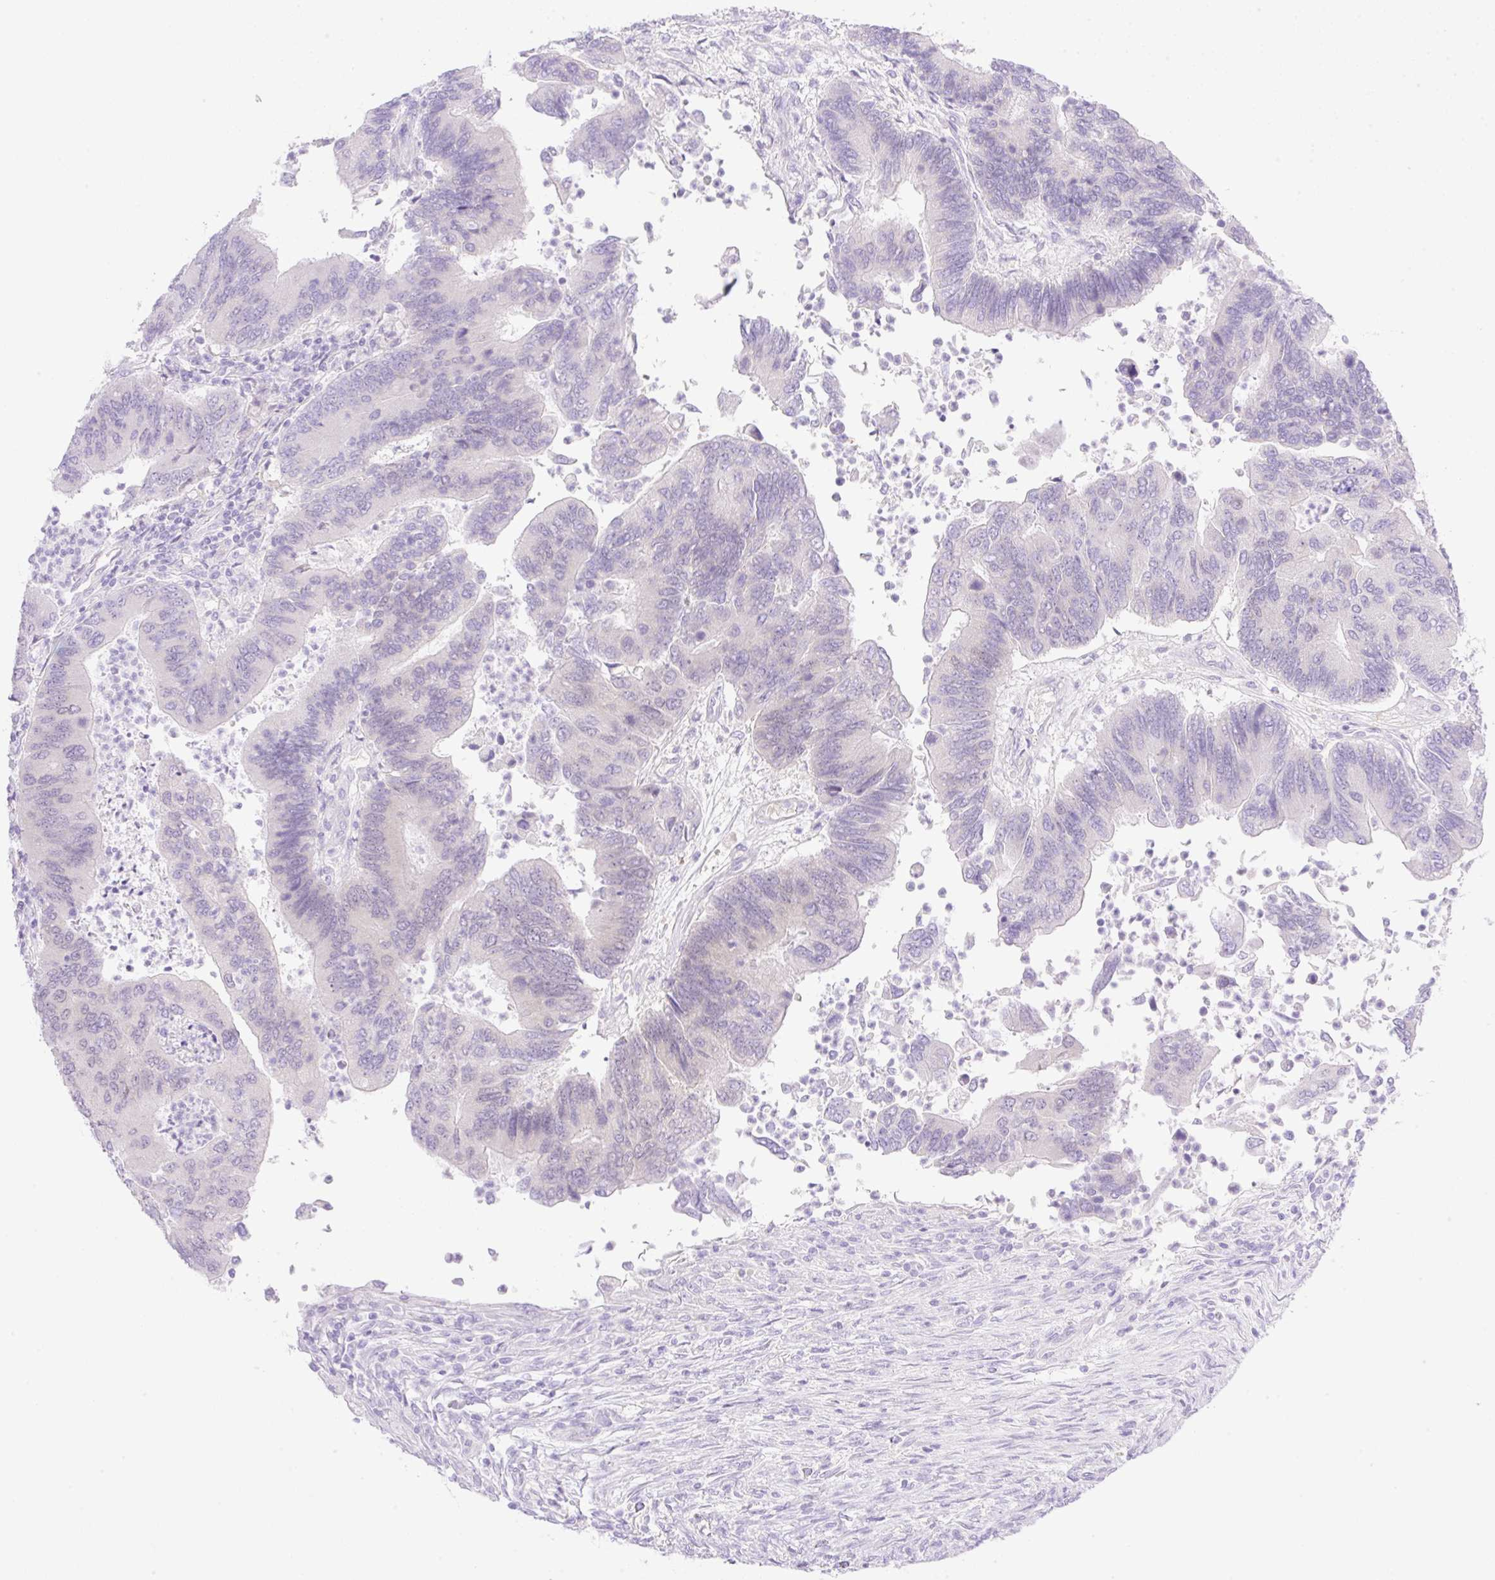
{"staining": {"intensity": "weak", "quantity": "<25%", "location": "nuclear"}, "tissue": "colorectal cancer", "cell_type": "Tumor cells", "image_type": "cancer", "snomed": [{"axis": "morphology", "description": "Adenocarcinoma, NOS"}, {"axis": "topography", "description": "Colon"}], "caption": "Colorectal adenocarcinoma was stained to show a protein in brown. There is no significant positivity in tumor cells.", "gene": "CDX1", "patient": {"sex": "female", "age": 67}}